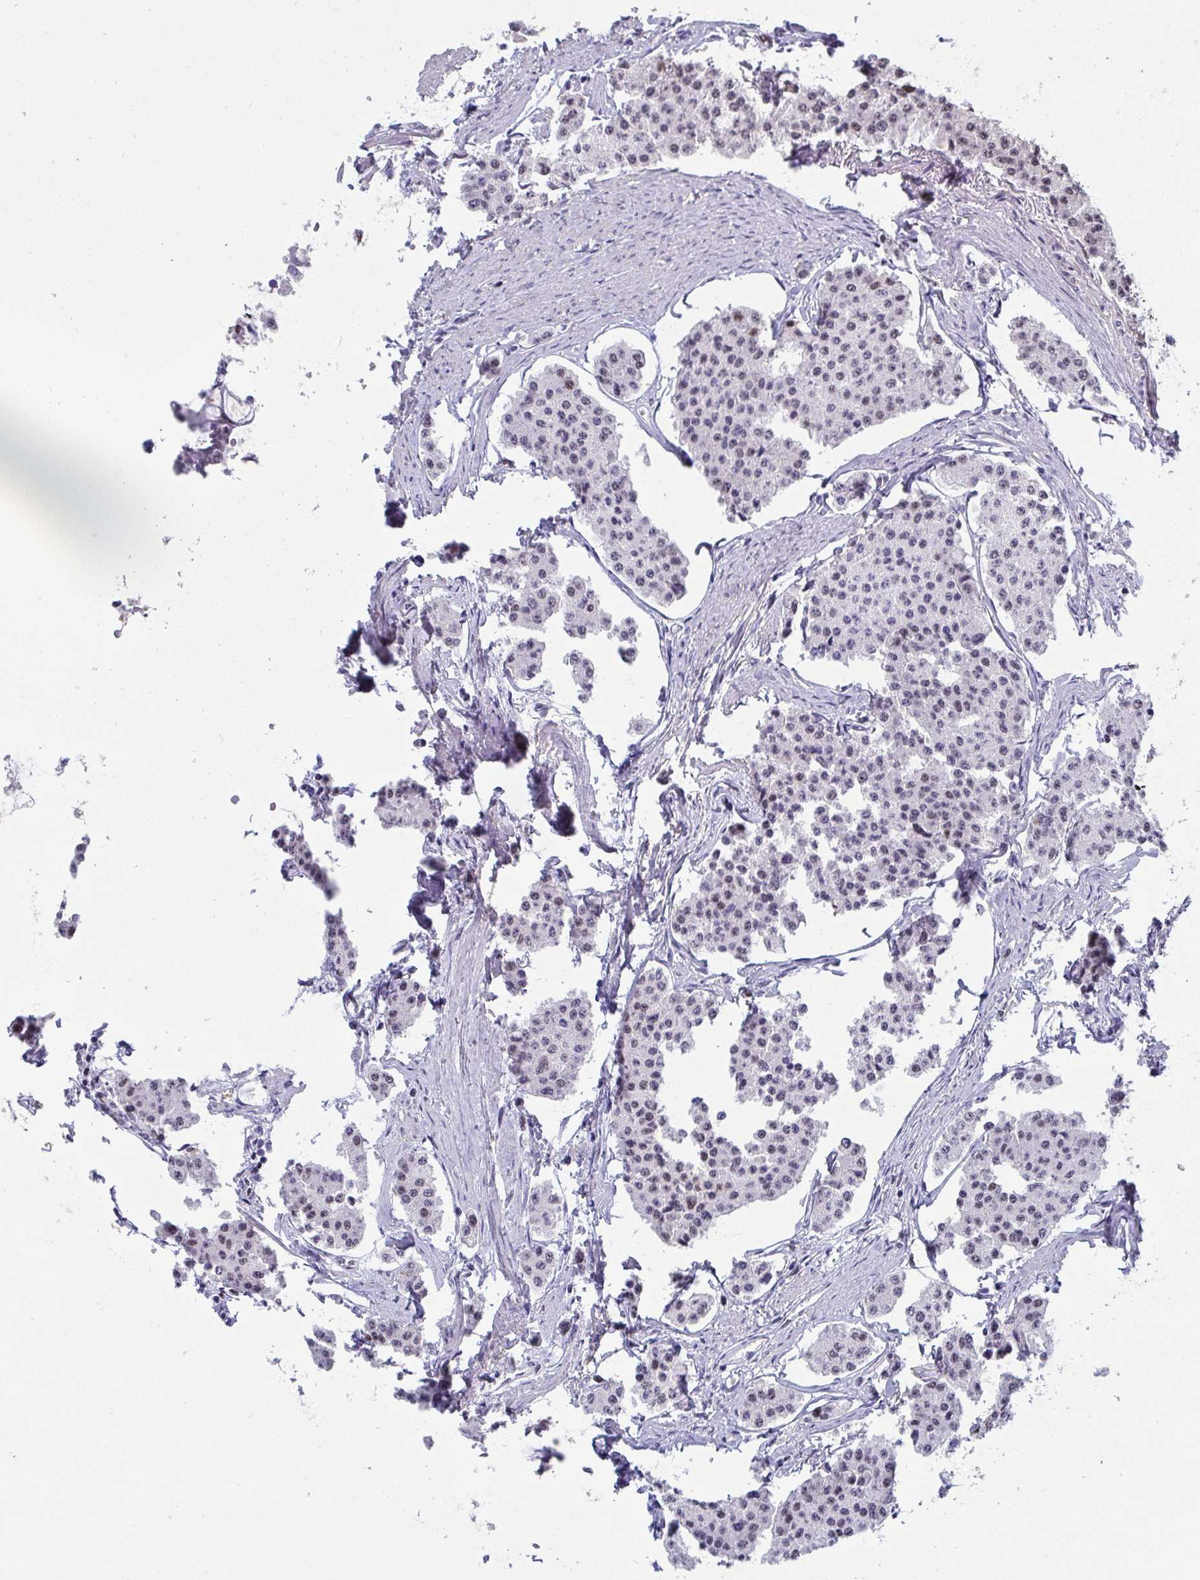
{"staining": {"intensity": "moderate", "quantity": "25%-75%", "location": "nuclear"}, "tissue": "carcinoid", "cell_type": "Tumor cells", "image_type": "cancer", "snomed": [{"axis": "morphology", "description": "Carcinoid, malignant, NOS"}, {"axis": "topography", "description": "Small intestine"}], "caption": "The photomicrograph reveals staining of carcinoid, revealing moderate nuclear protein positivity (brown color) within tumor cells.", "gene": "JDP2", "patient": {"sex": "female", "age": 65}}